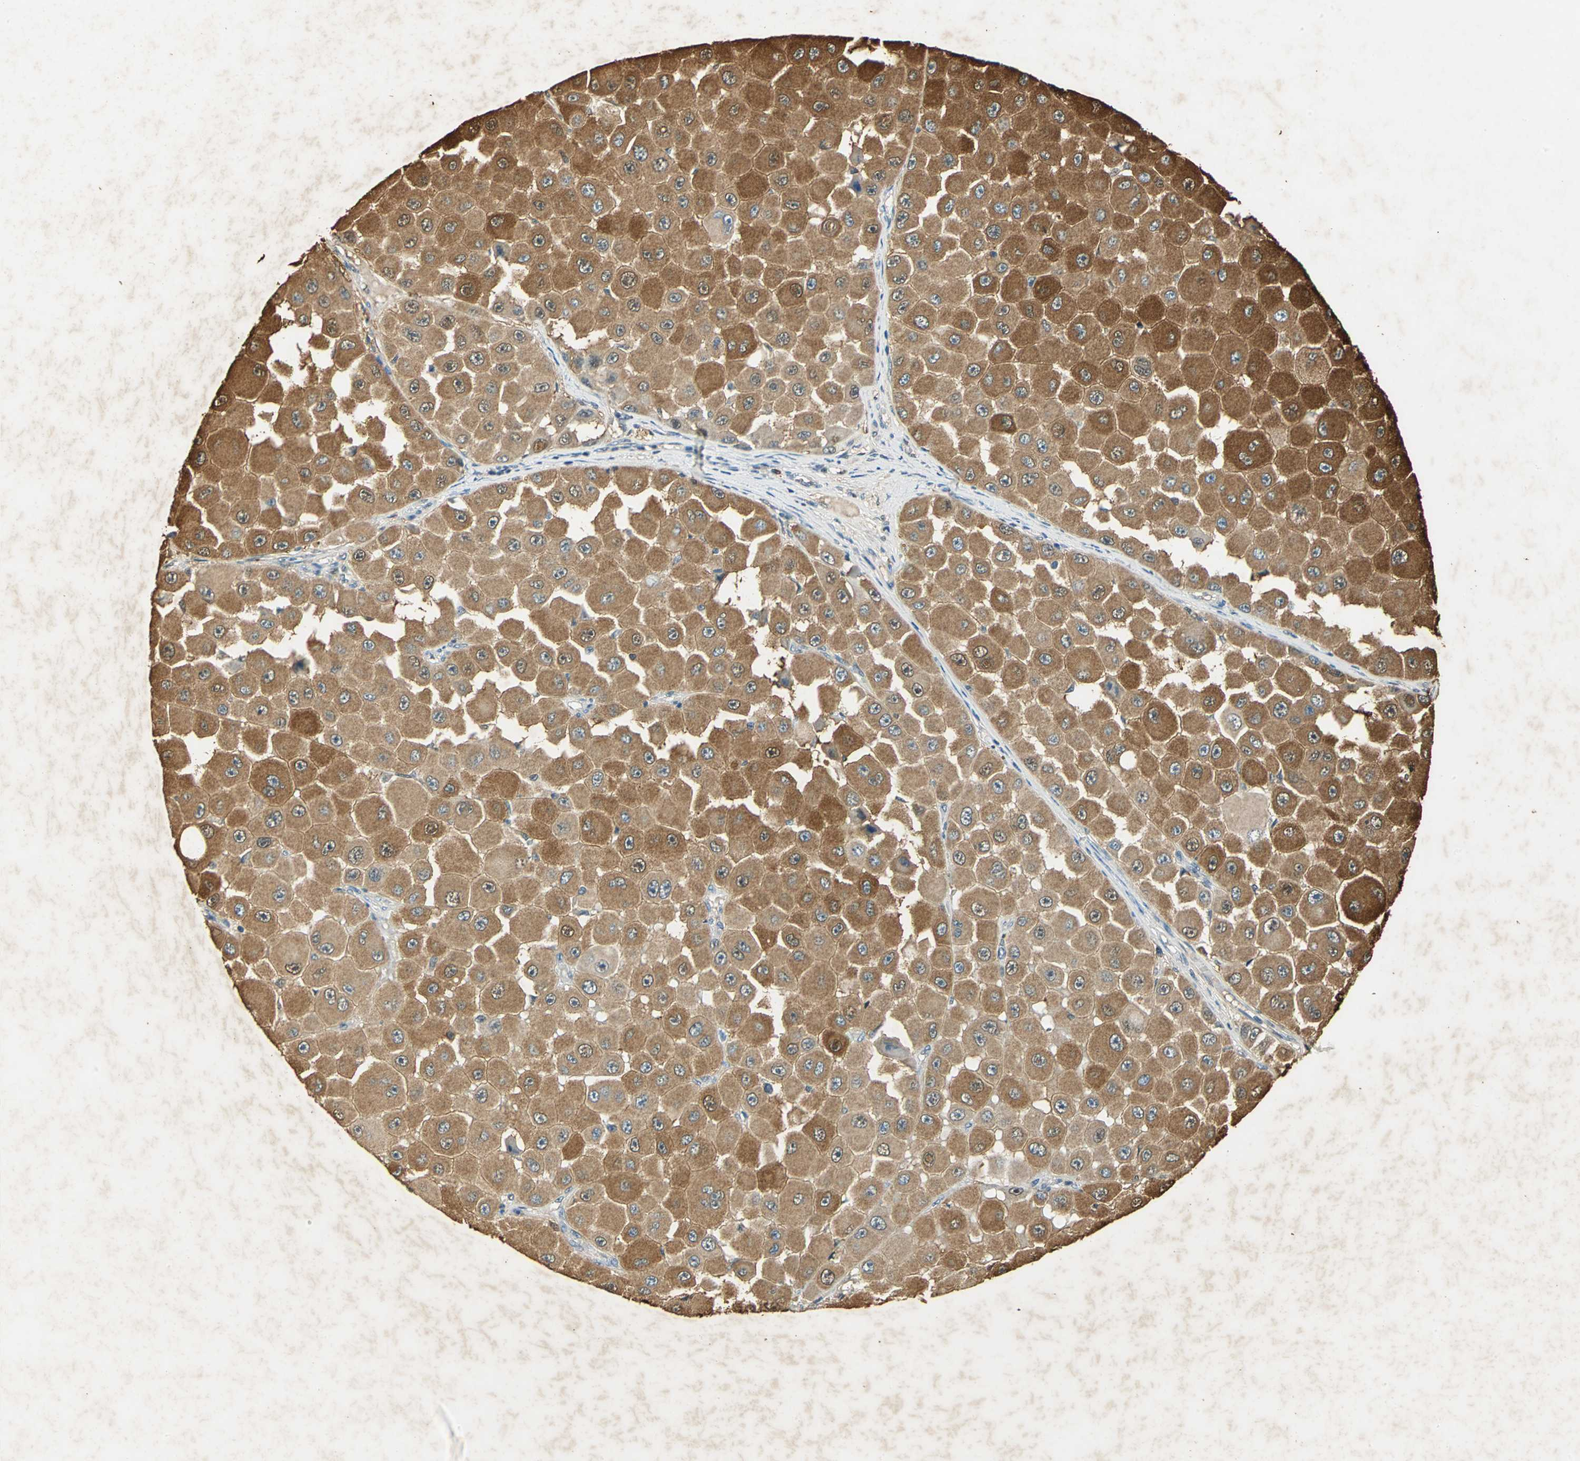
{"staining": {"intensity": "strong", "quantity": ">75%", "location": "cytoplasmic/membranous"}, "tissue": "melanoma", "cell_type": "Tumor cells", "image_type": "cancer", "snomed": [{"axis": "morphology", "description": "Malignant melanoma, NOS"}, {"axis": "topography", "description": "Skin"}], "caption": "Protein staining of malignant melanoma tissue reveals strong cytoplasmic/membranous positivity in about >75% of tumor cells. Using DAB (brown) and hematoxylin (blue) stains, captured at high magnification using brightfield microscopy.", "gene": "GAPDH", "patient": {"sex": "female", "age": 81}}